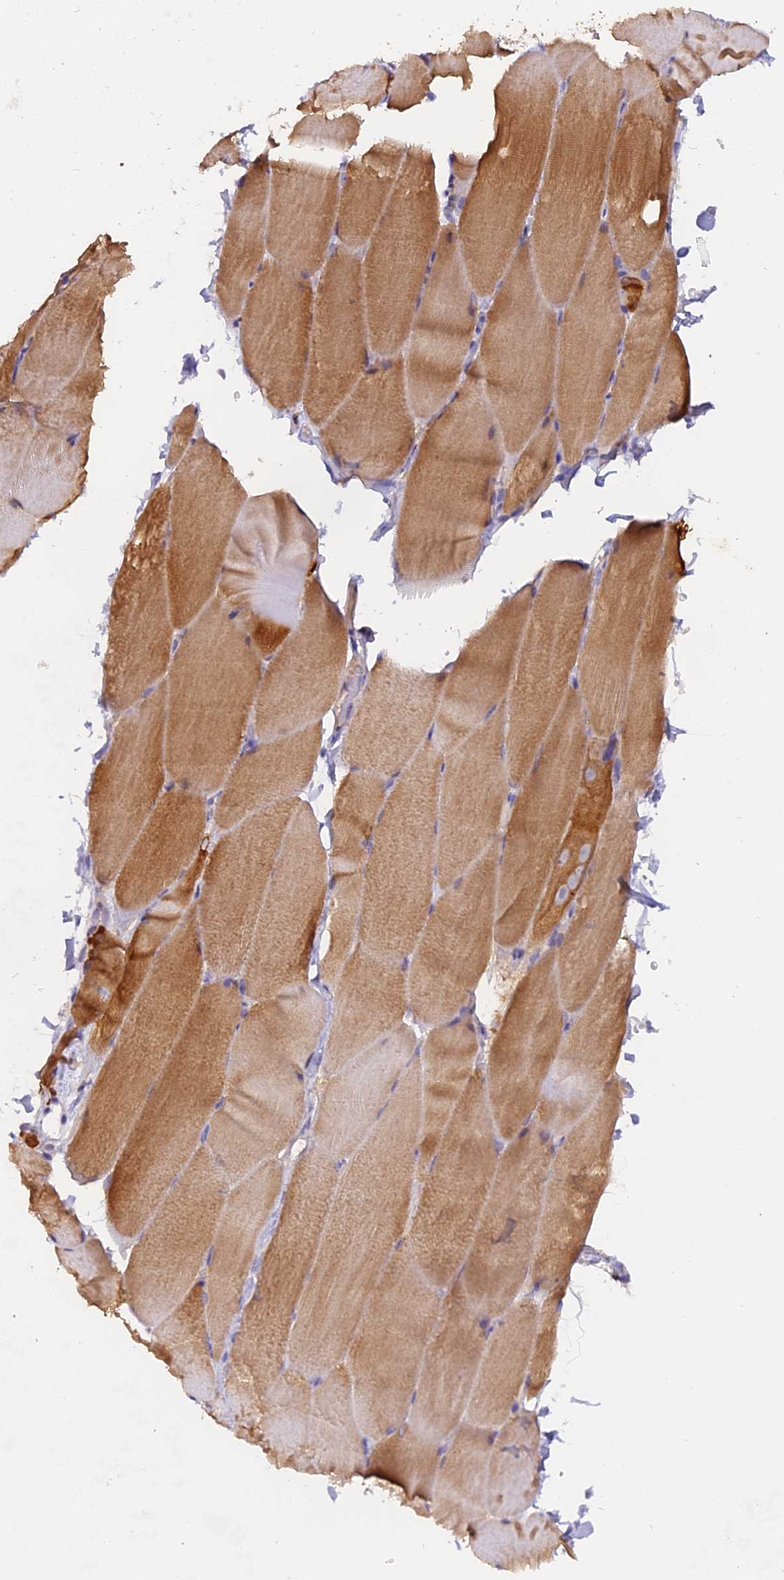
{"staining": {"intensity": "moderate", "quantity": ">75%", "location": "cytoplasmic/membranous"}, "tissue": "skeletal muscle", "cell_type": "Myocytes", "image_type": "normal", "snomed": [{"axis": "morphology", "description": "Normal tissue, NOS"}, {"axis": "topography", "description": "Skeletal muscle"}, {"axis": "topography", "description": "Parathyroid gland"}], "caption": "Protein expression analysis of unremarkable human skeletal muscle reveals moderate cytoplasmic/membranous expression in approximately >75% of myocytes.", "gene": "FAM118B", "patient": {"sex": "female", "age": 37}}